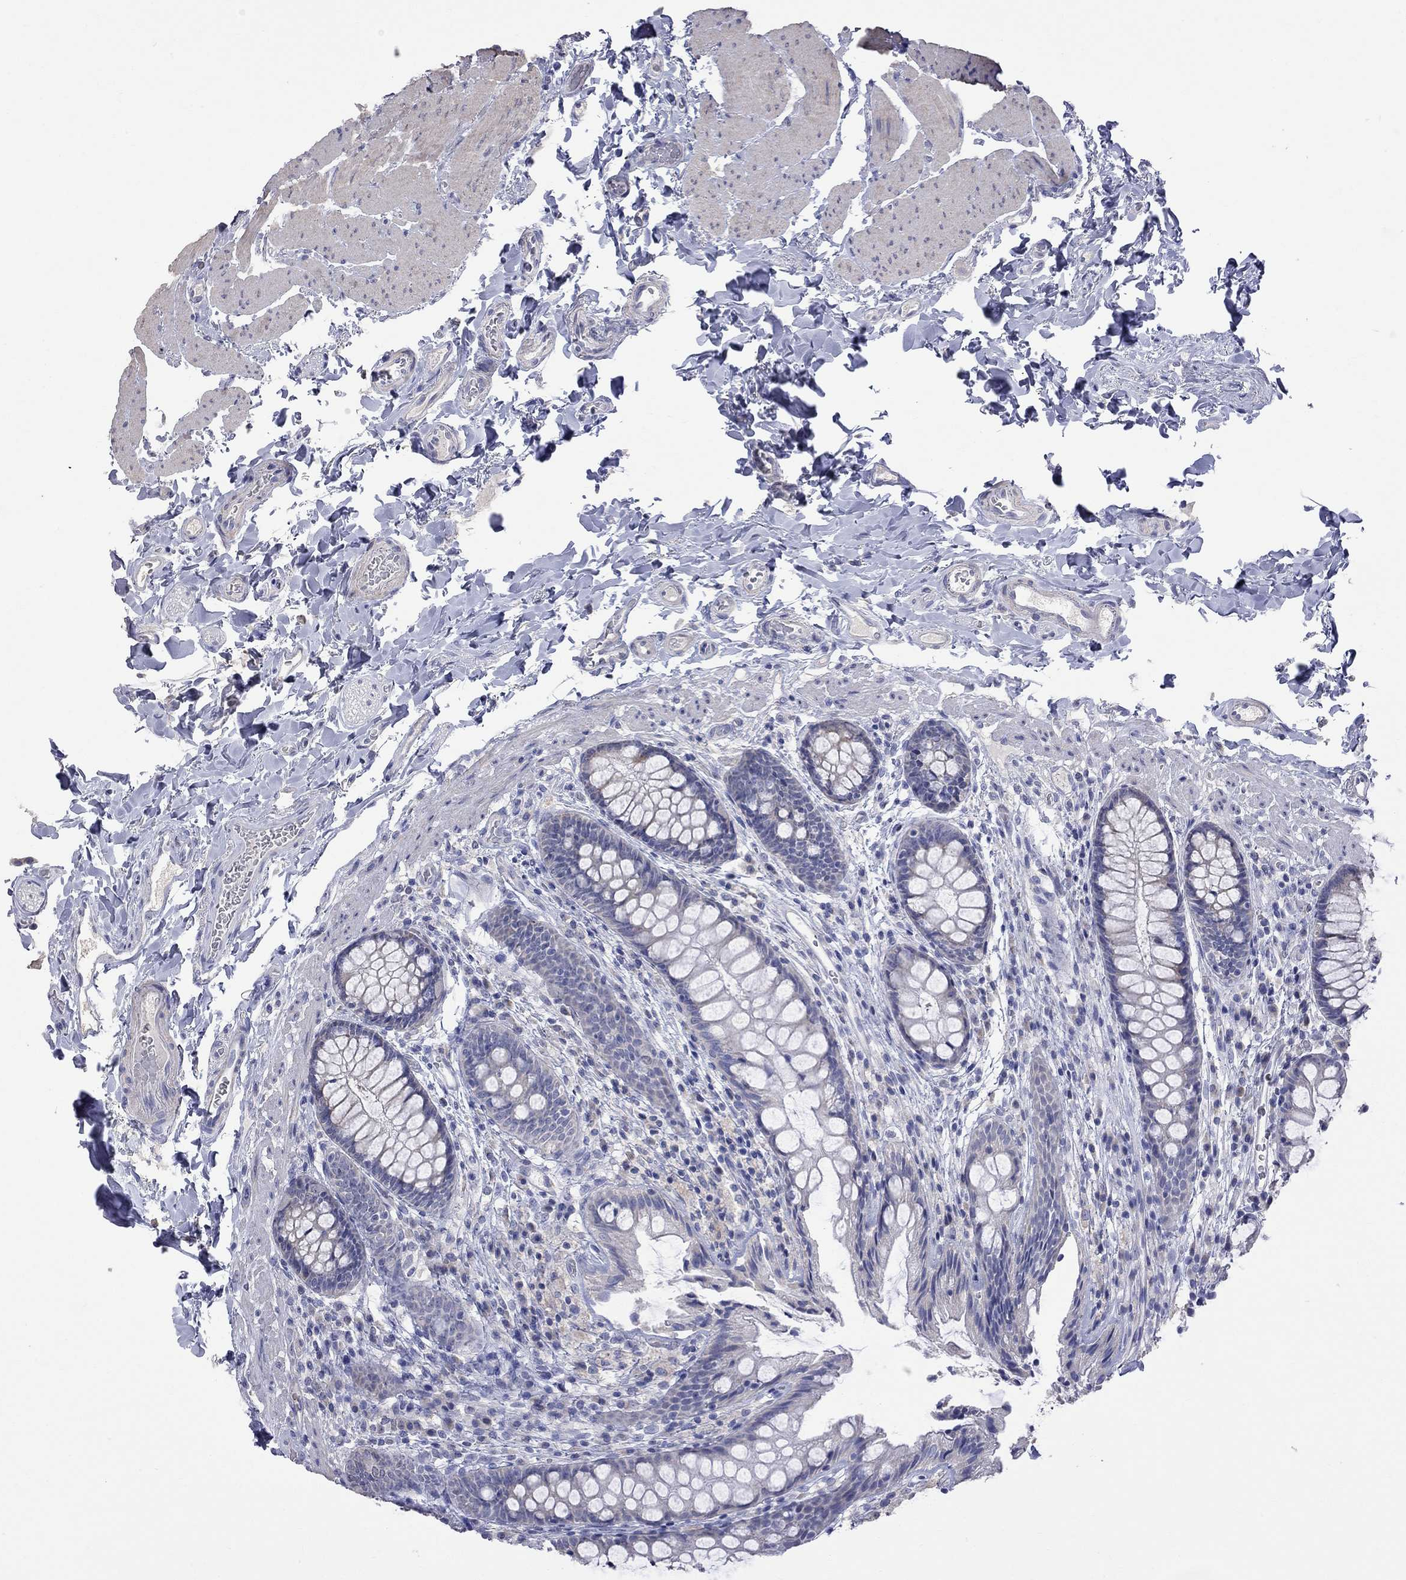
{"staining": {"intensity": "negative", "quantity": "none", "location": "none"}, "tissue": "colon", "cell_type": "Endothelial cells", "image_type": "normal", "snomed": [{"axis": "morphology", "description": "Normal tissue, NOS"}, {"axis": "topography", "description": "Colon"}], "caption": "Endothelial cells show no significant staining in unremarkable colon. (DAB (3,3'-diaminobenzidine) immunohistochemistry with hematoxylin counter stain).", "gene": "CKAP2", "patient": {"sex": "female", "age": 86}}